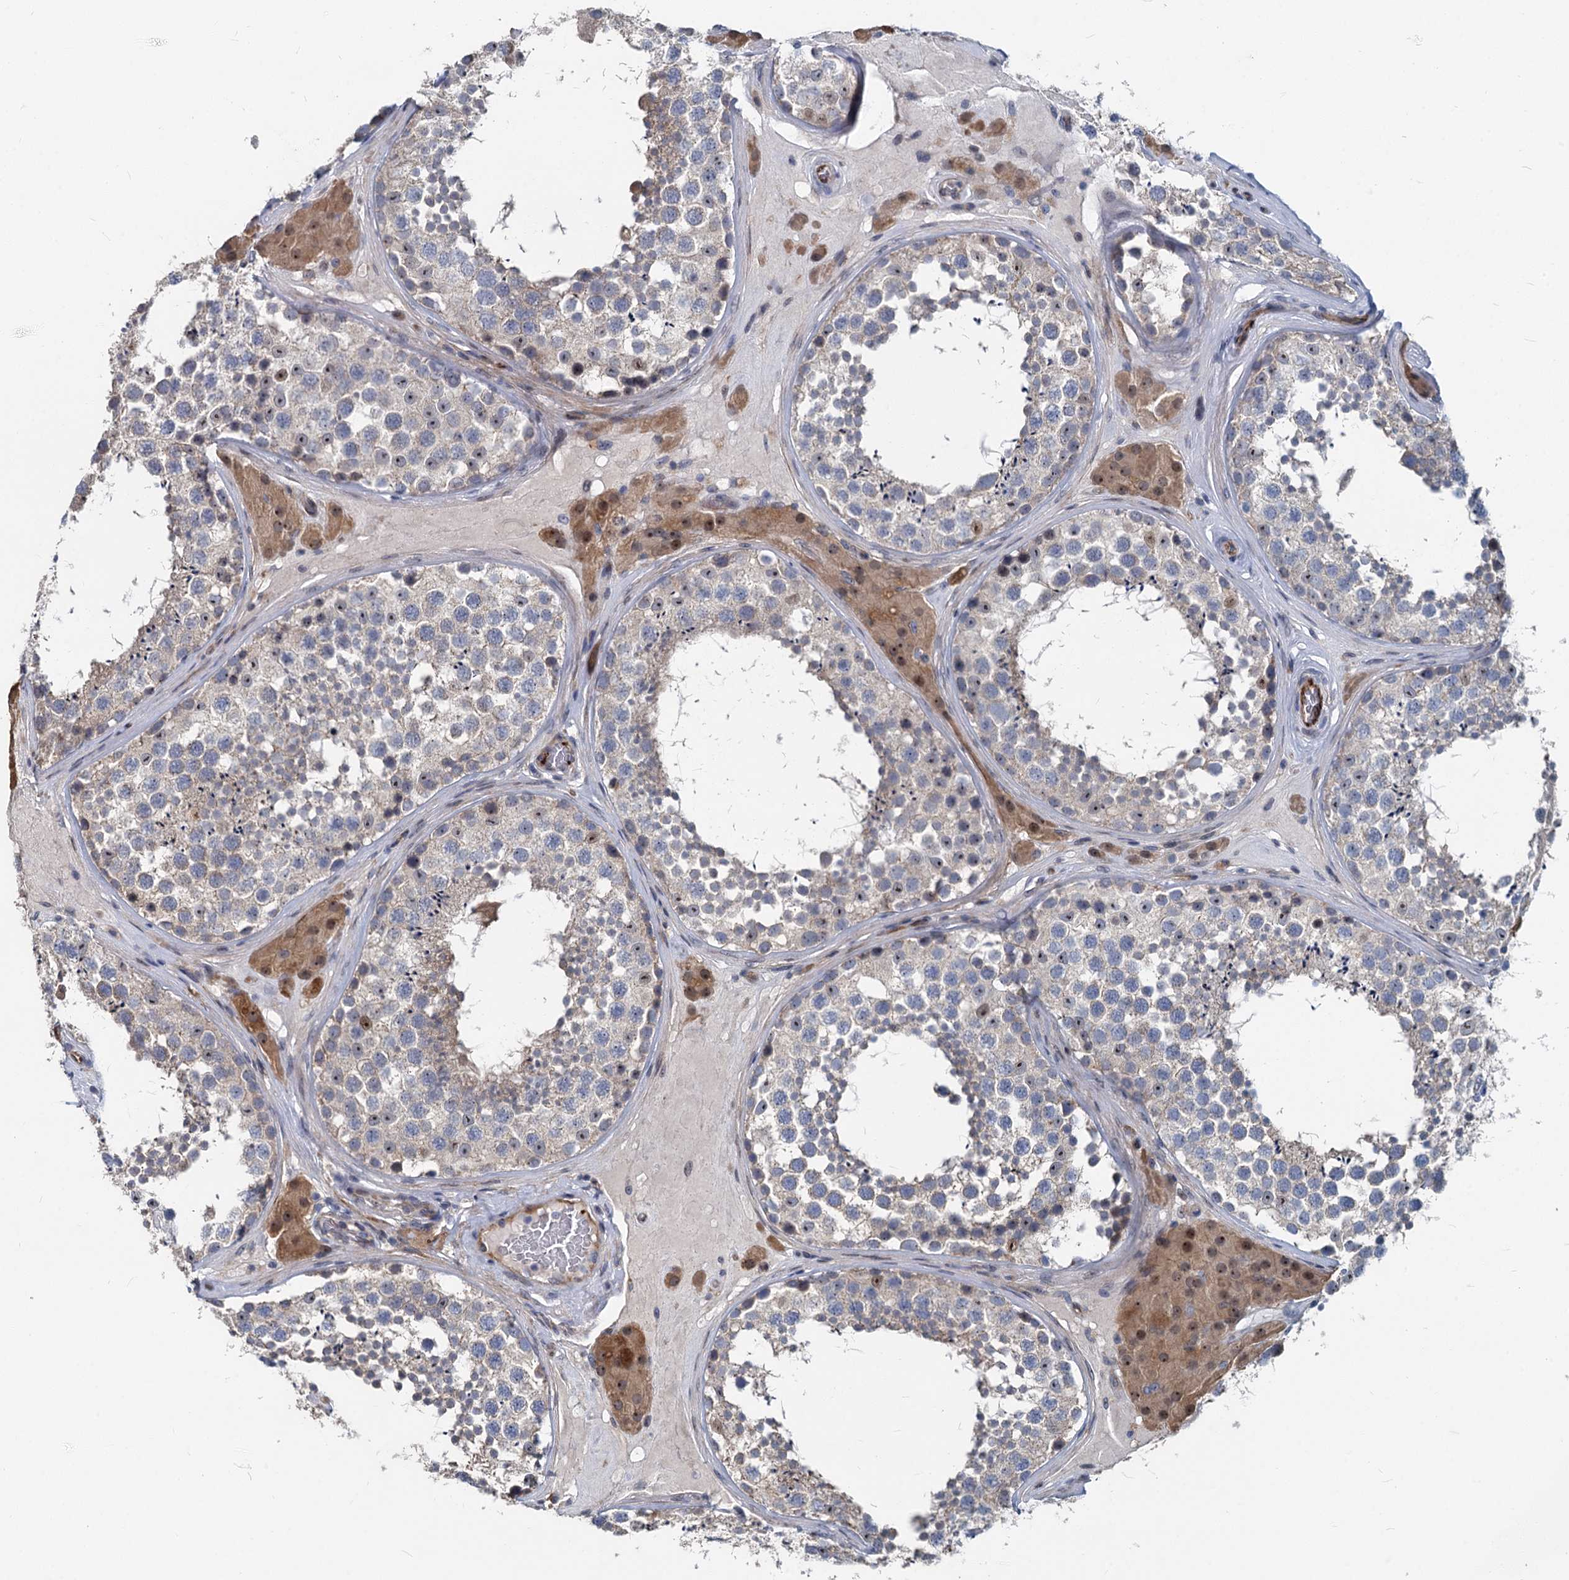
{"staining": {"intensity": "moderate", "quantity": "<25%", "location": "nuclear"}, "tissue": "testis", "cell_type": "Cells in seminiferous ducts", "image_type": "normal", "snomed": [{"axis": "morphology", "description": "Normal tissue, NOS"}, {"axis": "topography", "description": "Testis"}], "caption": "A micrograph showing moderate nuclear staining in about <25% of cells in seminiferous ducts in benign testis, as visualized by brown immunohistochemical staining.", "gene": "ASXL3", "patient": {"sex": "male", "age": 46}}